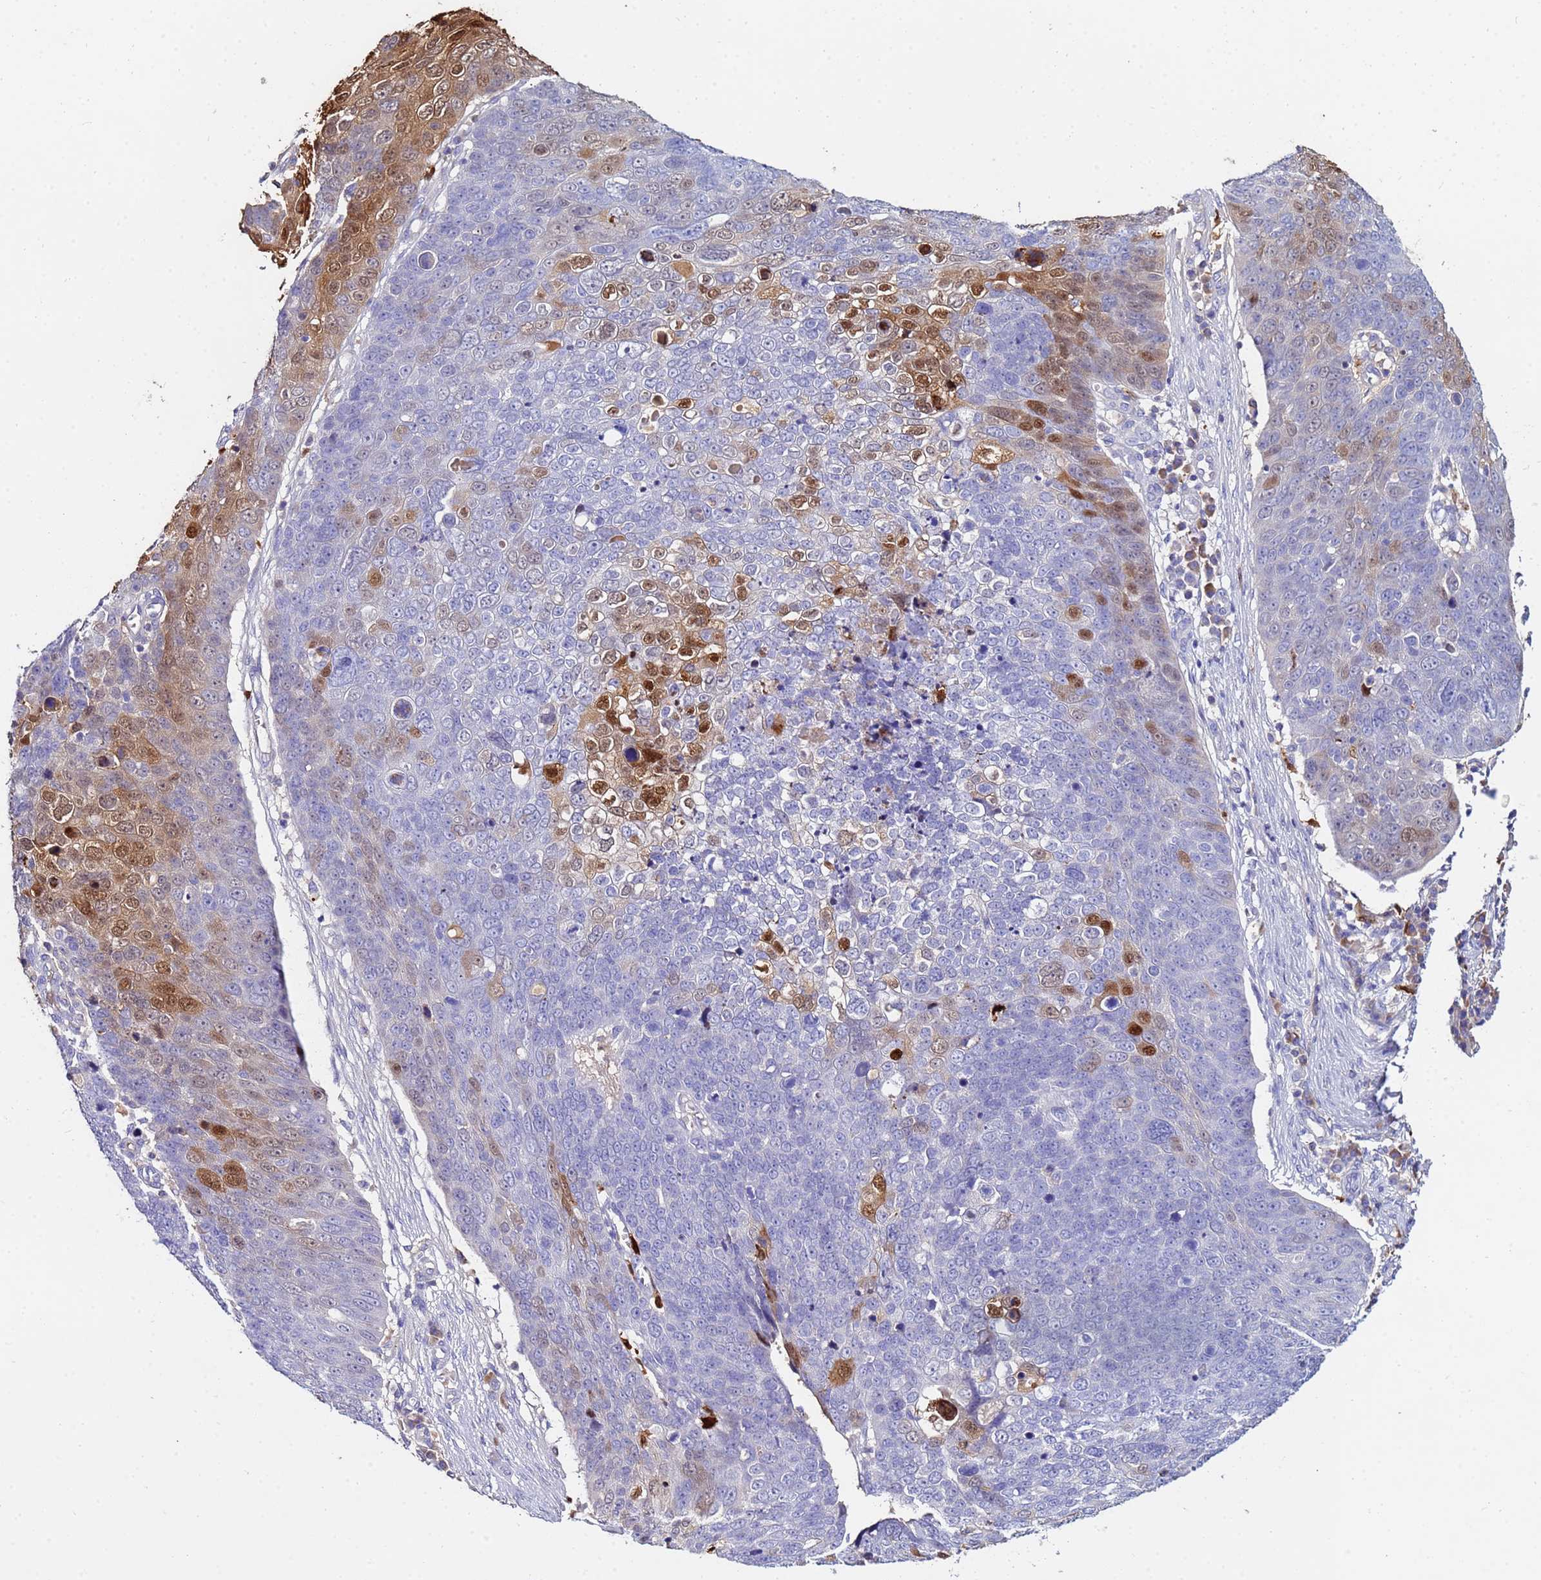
{"staining": {"intensity": "moderate", "quantity": "<25%", "location": "cytoplasmic/membranous,nuclear"}, "tissue": "skin cancer", "cell_type": "Tumor cells", "image_type": "cancer", "snomed": [{"axis": "morphology", "description": "Squamous cell carcinoma, NOS"}, {"axis": "topography", "description": "Skin"}], "caption": "A low amount of moderate cytoplasmic/membranous and nuclear positivity is present in approximately <25% of tumor cells in skin cancer tissue. (IHC, brightfield microscopy, high magnification).", "gene": "TUBAL3", "patient": {"sex": "male", "age": 71}}